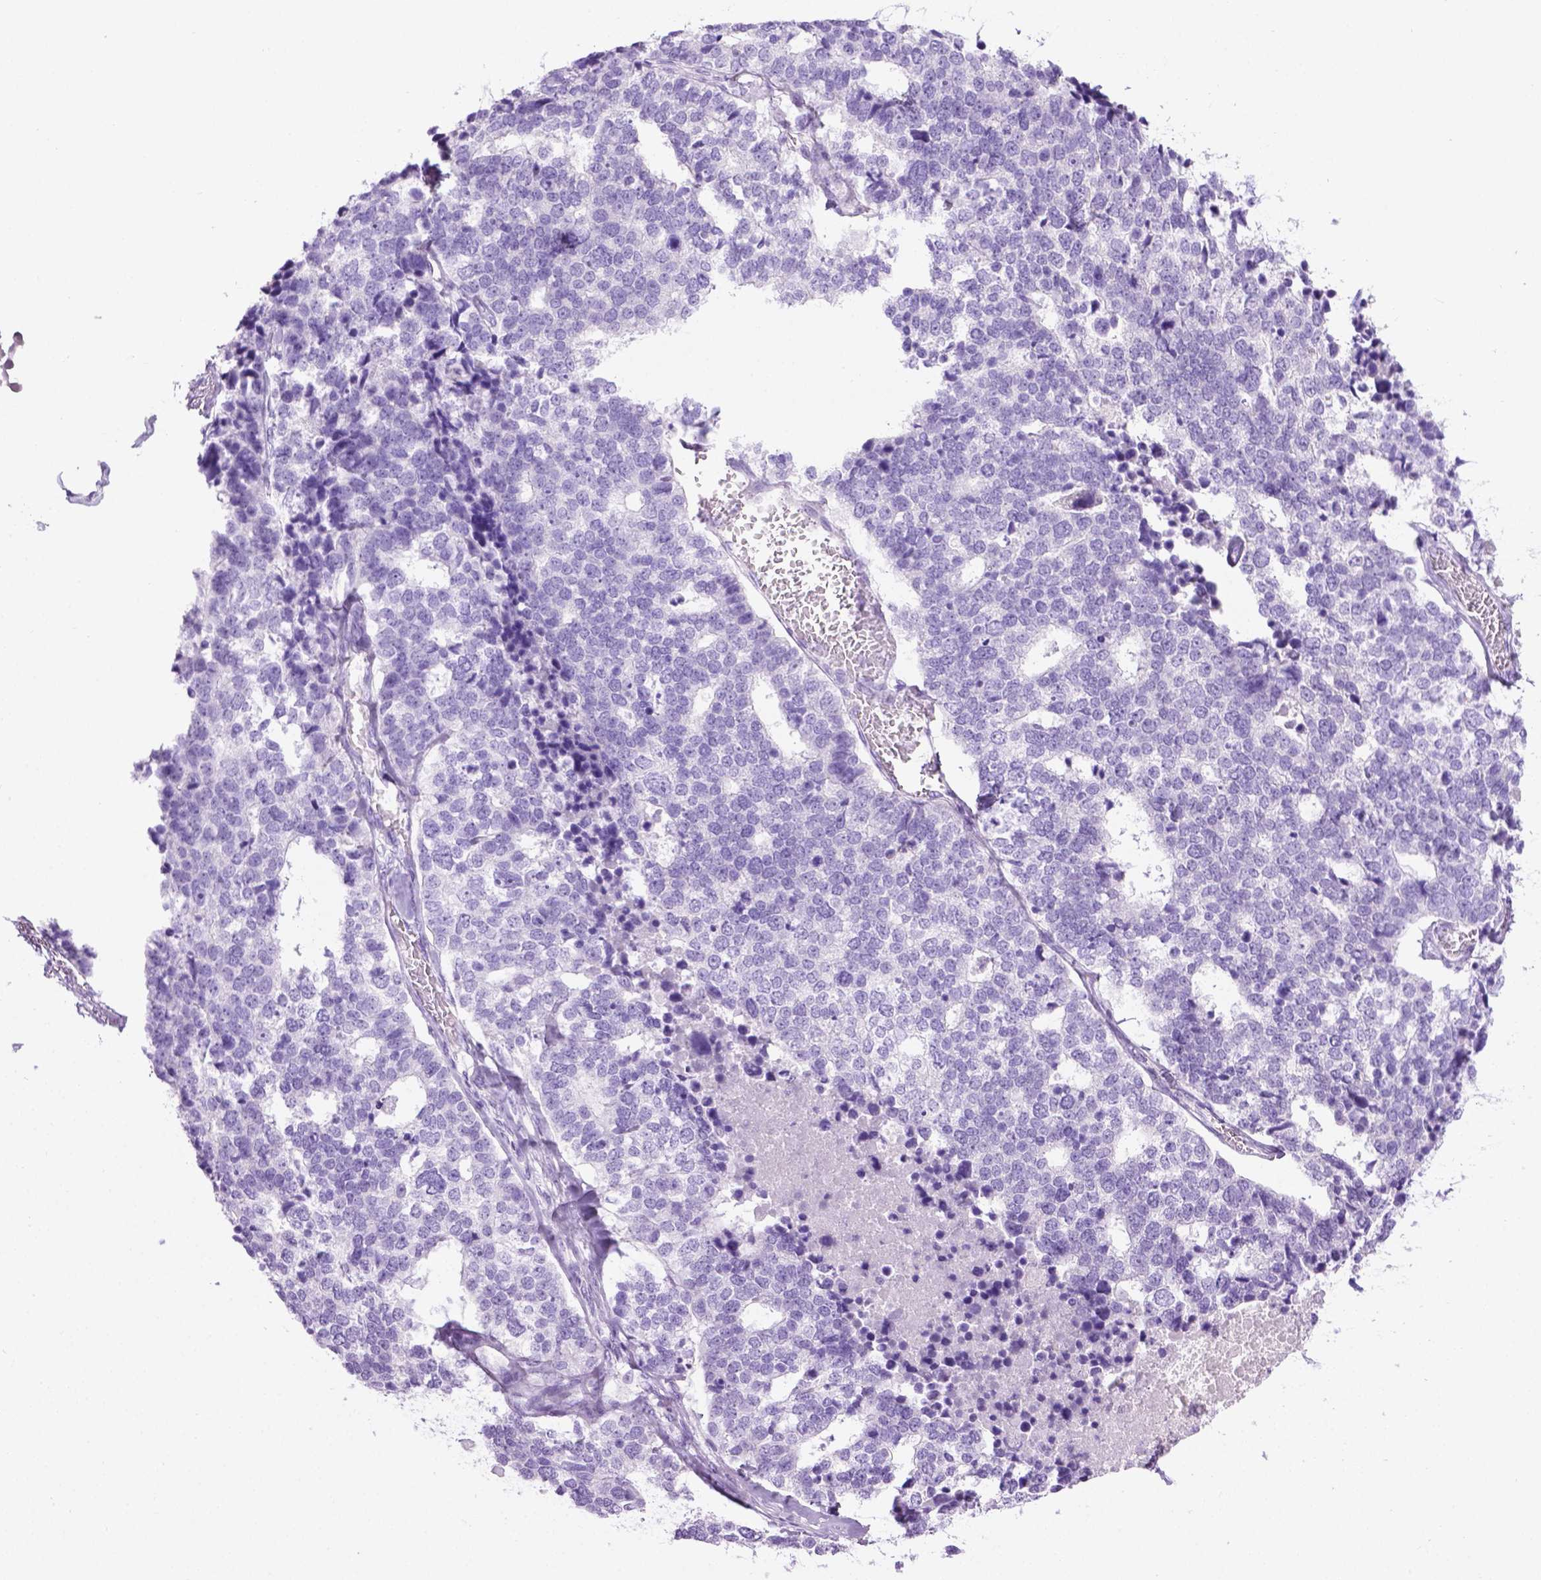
{"staining": {"intensity": "negative", "quantity": "none", "location": "none"}, "tissue": "stomach cancer", "cell_type": "Tumor cells", "image_type": "cancer", "snomed": [{"axis": "morphology", "description": "Adenocarcinoma, NOS"}, {"axis": "topography", "description": "Stomach"}], "caption": "A high-resolution image shows immunohistochemistry staining of adenocarcinoma (stomach), which reveals no significant expression in tumor cells.", "gene": "LELP1", "patient": {"sex": "male", "age": 69}}